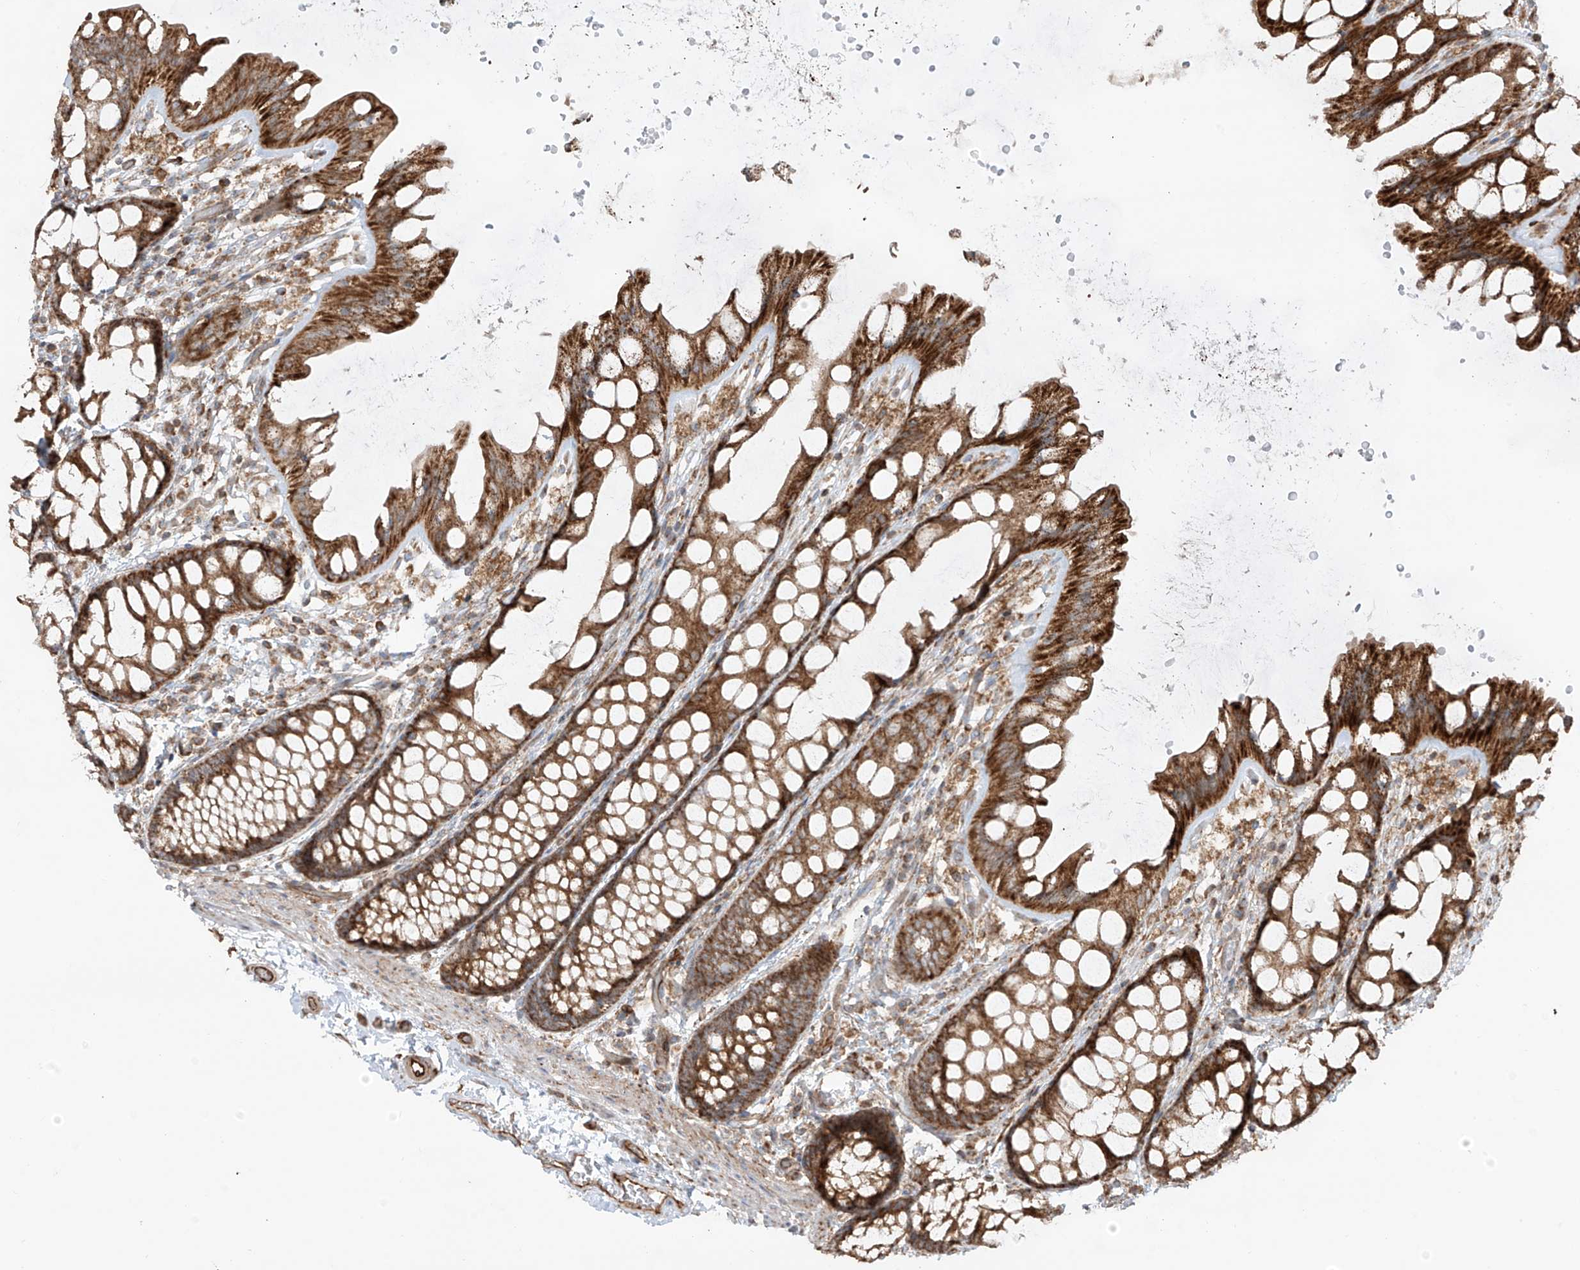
{"staining": {"intensity": "moderate", "quantity": ">75%", "location": "cytoplasmic/membranous"}, "tissue": "colon", "cell_type": "Endothelial cells", "image_type": "normal", "snomed": [{"axis": "morphology", "description": "Normal tissue, NOS"}, {"axis": "topography", "description": "Colon"}], "caption": "Unremarkable colon exhibits moderate cytoplasmic/membranous positivity in about >75% of endothelial cells.", "gene": "EIF5B", "patient": {"sex": "male", "age": 47}}